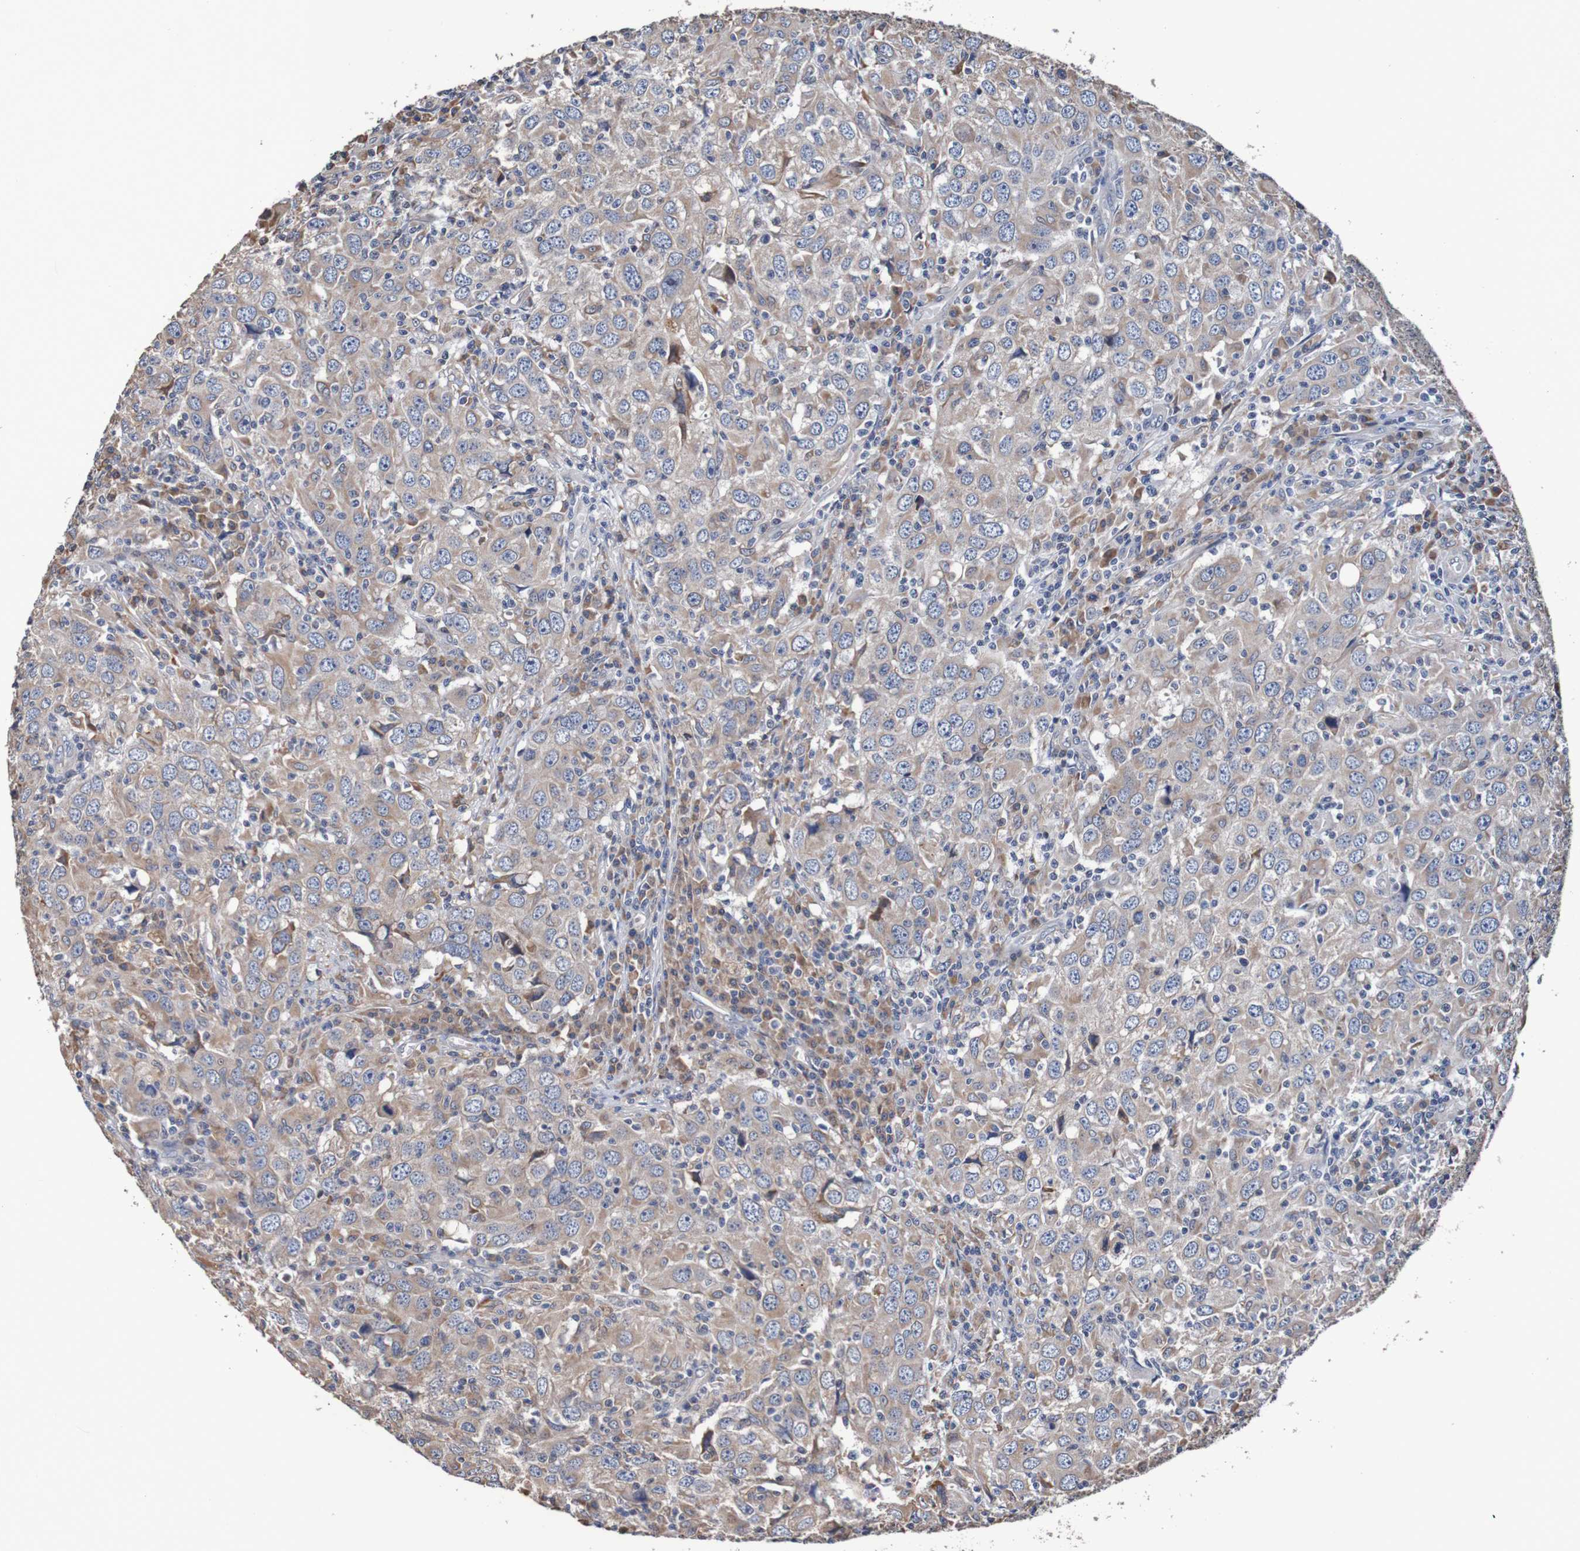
{"staining": {"intensity": "weak", "quantity": ">75%", "location": "cytoplasmic/membranous"}, "tissue": "head and neck cancer", "cell_type": "Tumor cells", "image_type": "cancer", "snomed": [{"axis": "morphology", "description": "Adenocarcinoma, NOS"}, {"axis": "topography", "description": "Salivary gland"}, {"axis": "topography", "description": "Head-Neck"}], "caption": "A histopathology image showing weak cytoplasmic/membranous staining in about >75% of tumor cells in head and neck adenocarcinoma, as visualized by brown immunohistochemical staining.", "gene": "FIBP", "patient": {"sex": "female", "age": 65}}